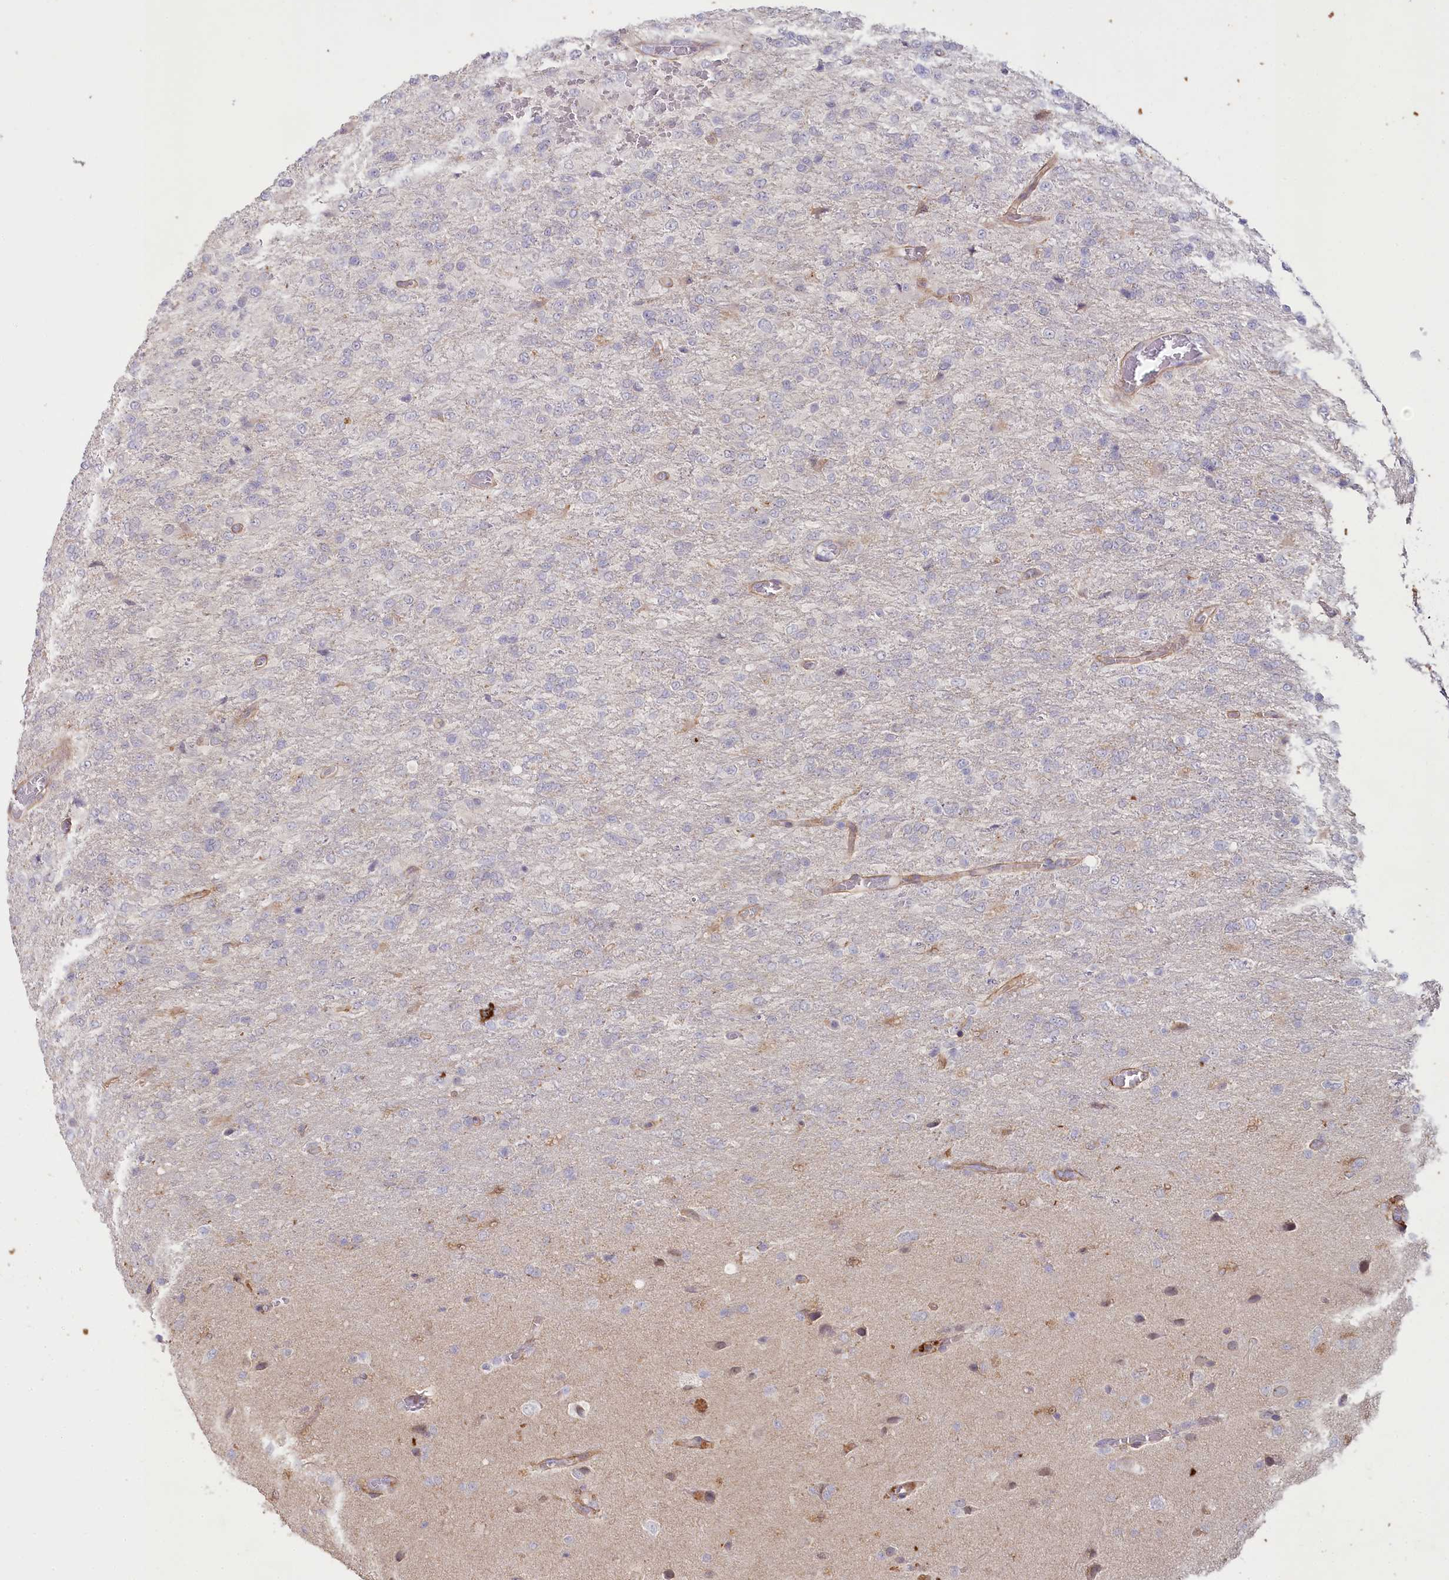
{"staining": {"intensity": "negative", "quantity": "none", "location": "none"}, "tissue": "glioma", "cell_type": "Tumor cells", "image_type": "cancer", "snomed": [{"axis": "morphology", "description": "Glioma, malignant, High grade"}, {"axis": "topography", "description": "Brain"}], "caption": "Glioma stained for a protein using immunohistochemistry shows no expression tumor cells.", "gene": "ALDH3B1", "patient": {"sex": "female", "age": 74}}